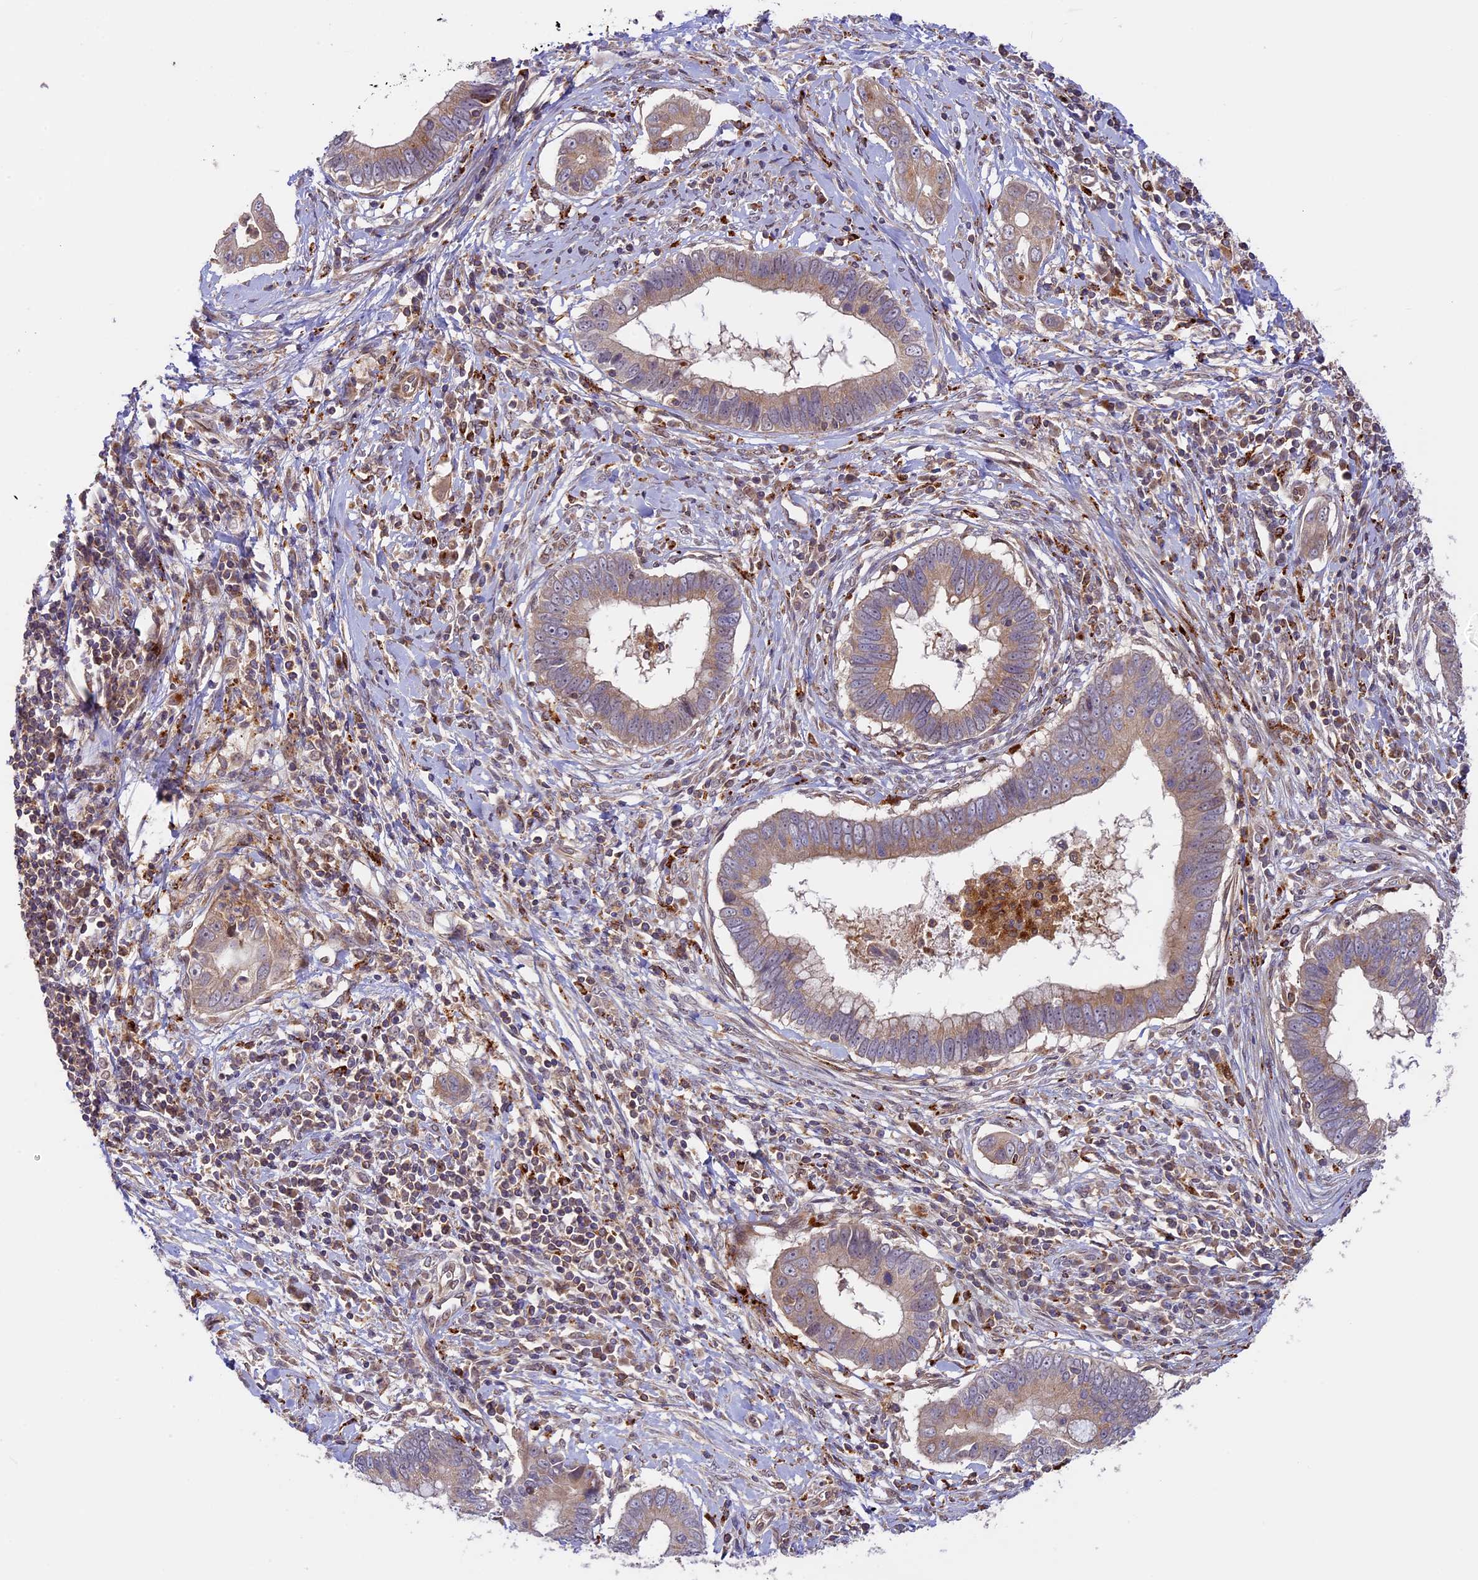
{"staining": {"intensity": "weak", "quantity": "25%-75%", "location": "cytoplasmic/membranous"}, "tissue": "cervical cancer", "cell_type": "Tumor cells", "image_type": "cancer", "snomed": [{"axis": "morphology", "description": "Adenocarcinoma, NOS"}, {"axis": "topography", "description": "Cervix"}], "caption": "Immunohistochemical staining of human cervical adenocarcinoma demonstrates low levels of weak cytoplasmic/membranous staining in approximately 25%-75% of tumor cells.", "gene": "DGKH", "patient": {"sex": "female", "age": 44}}